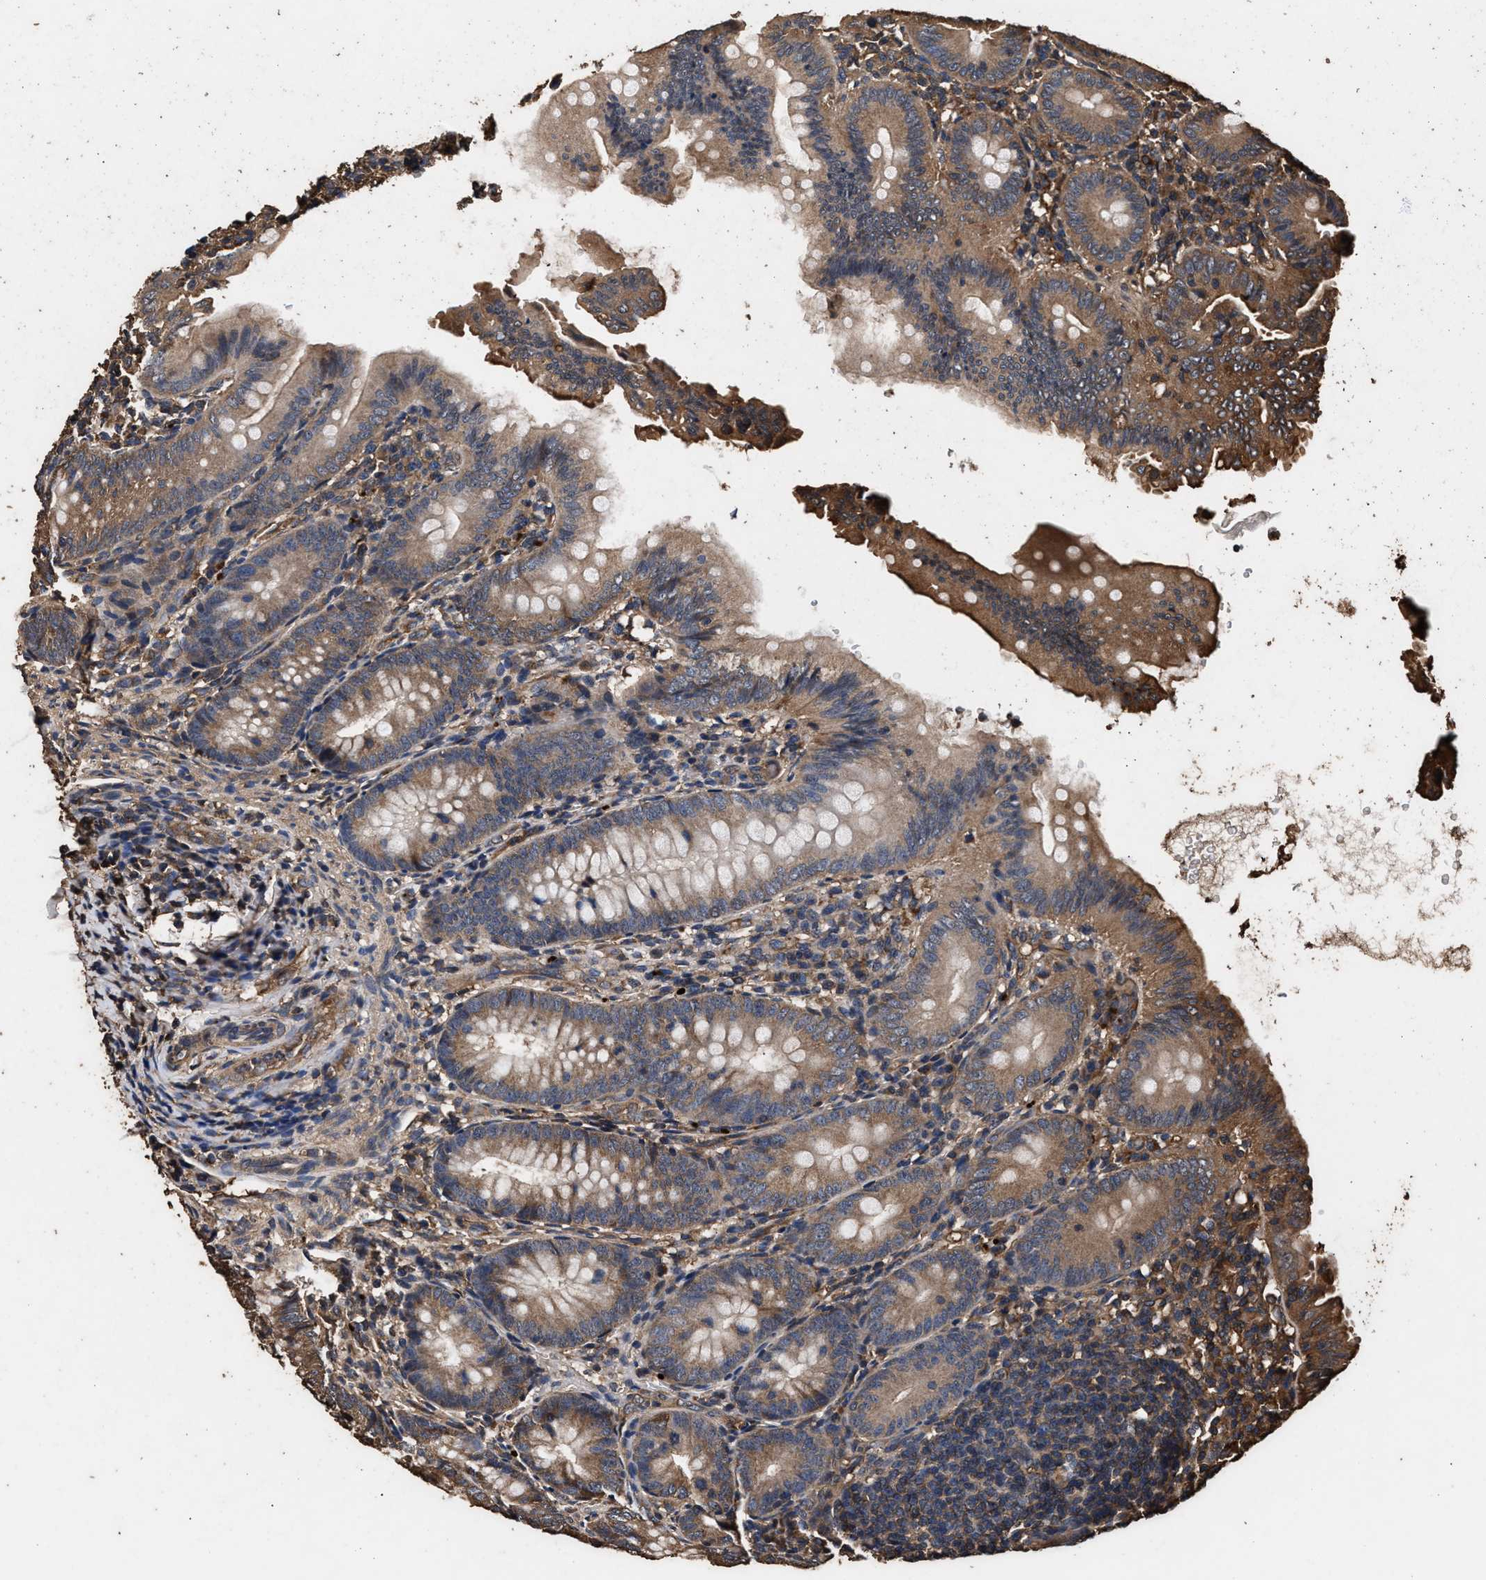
{"staining": {"intensity": "moderate", "quantity": ">75%", "location": "cytoplasmic/membranous"}, "tissue": "appendix", "cell_type": "Glandular cells", "image_type": "normal", "snomed": [{"axis": "morphology", "description": "Normal tissue, NOS"}, {"axis": "topography", "description": "Appendix"}], "caption": "The photomicrograph demonstrates immunohistochemical staining of normal appendix. There is moderate cytoplasmic/membranous staining is present in approximately >75% of glandular cells.", "gene": "ENSG00000286112", "patient": {"sex": "male", "age": 1}}